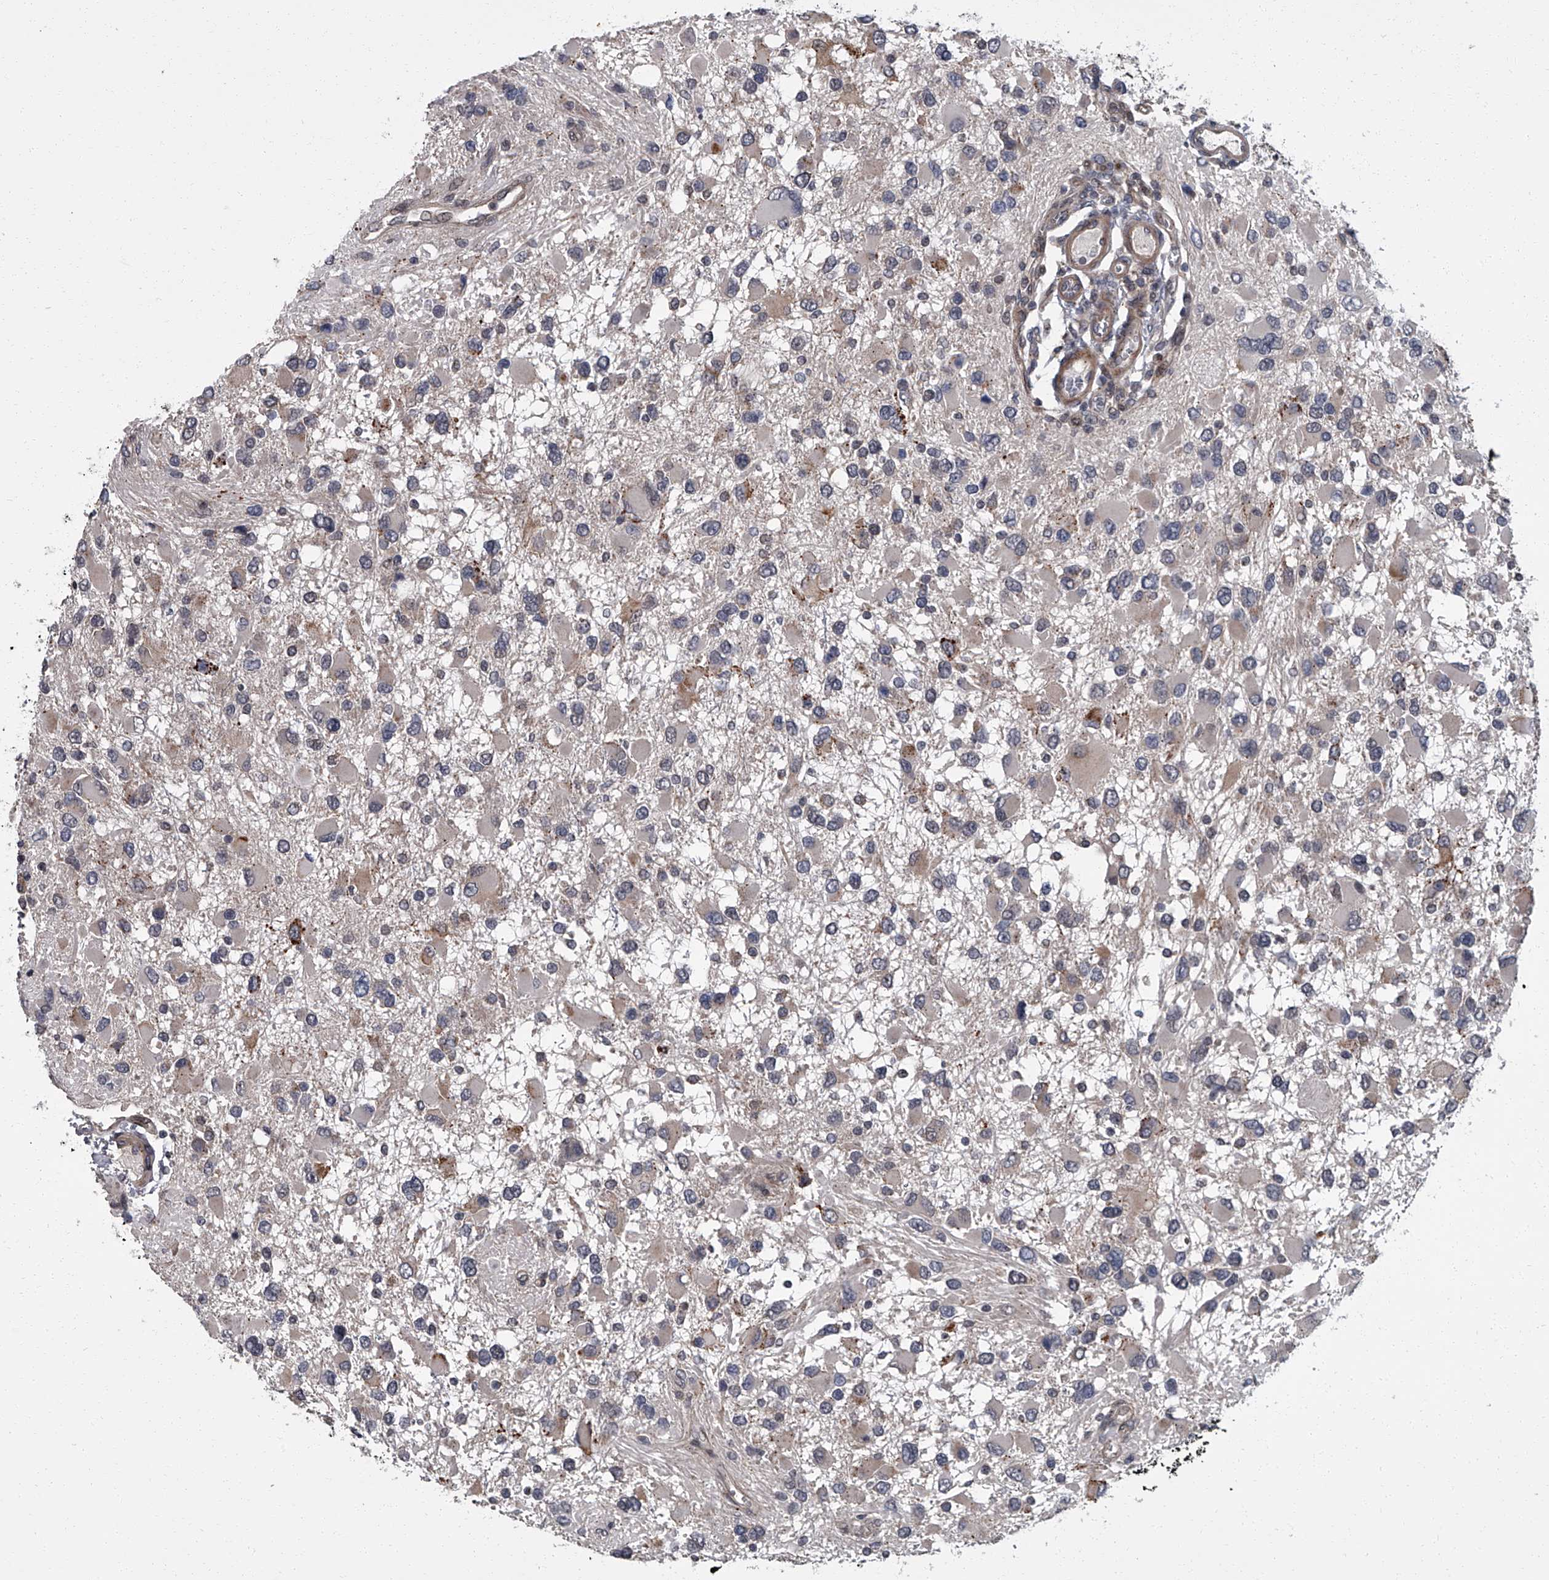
{"staining": {"intensity": "negative", "quantity": "none", "location": "none"}, "tissue": "glioma", "cell_type": "Tumor cells", "image_type": "cancer", "snomed": [{"axis": "morphology", "description": "Glioma, malignant, High grade"}, {"axis": "topography", "description": "Brain"}], "caption": "DAB immunohistochemical staining of malignant glioma (high-grade) displays no significant expression in tumor cells. Brightfield microscopy of immunohistochemistry (IHC) stained with DAB (3,3'-diaminobenzidine) (brown) and hematoxylin (blue), captured at high magnification.", "gene": "ZNF274", "patient": {"sex": "male", "age": 53}}